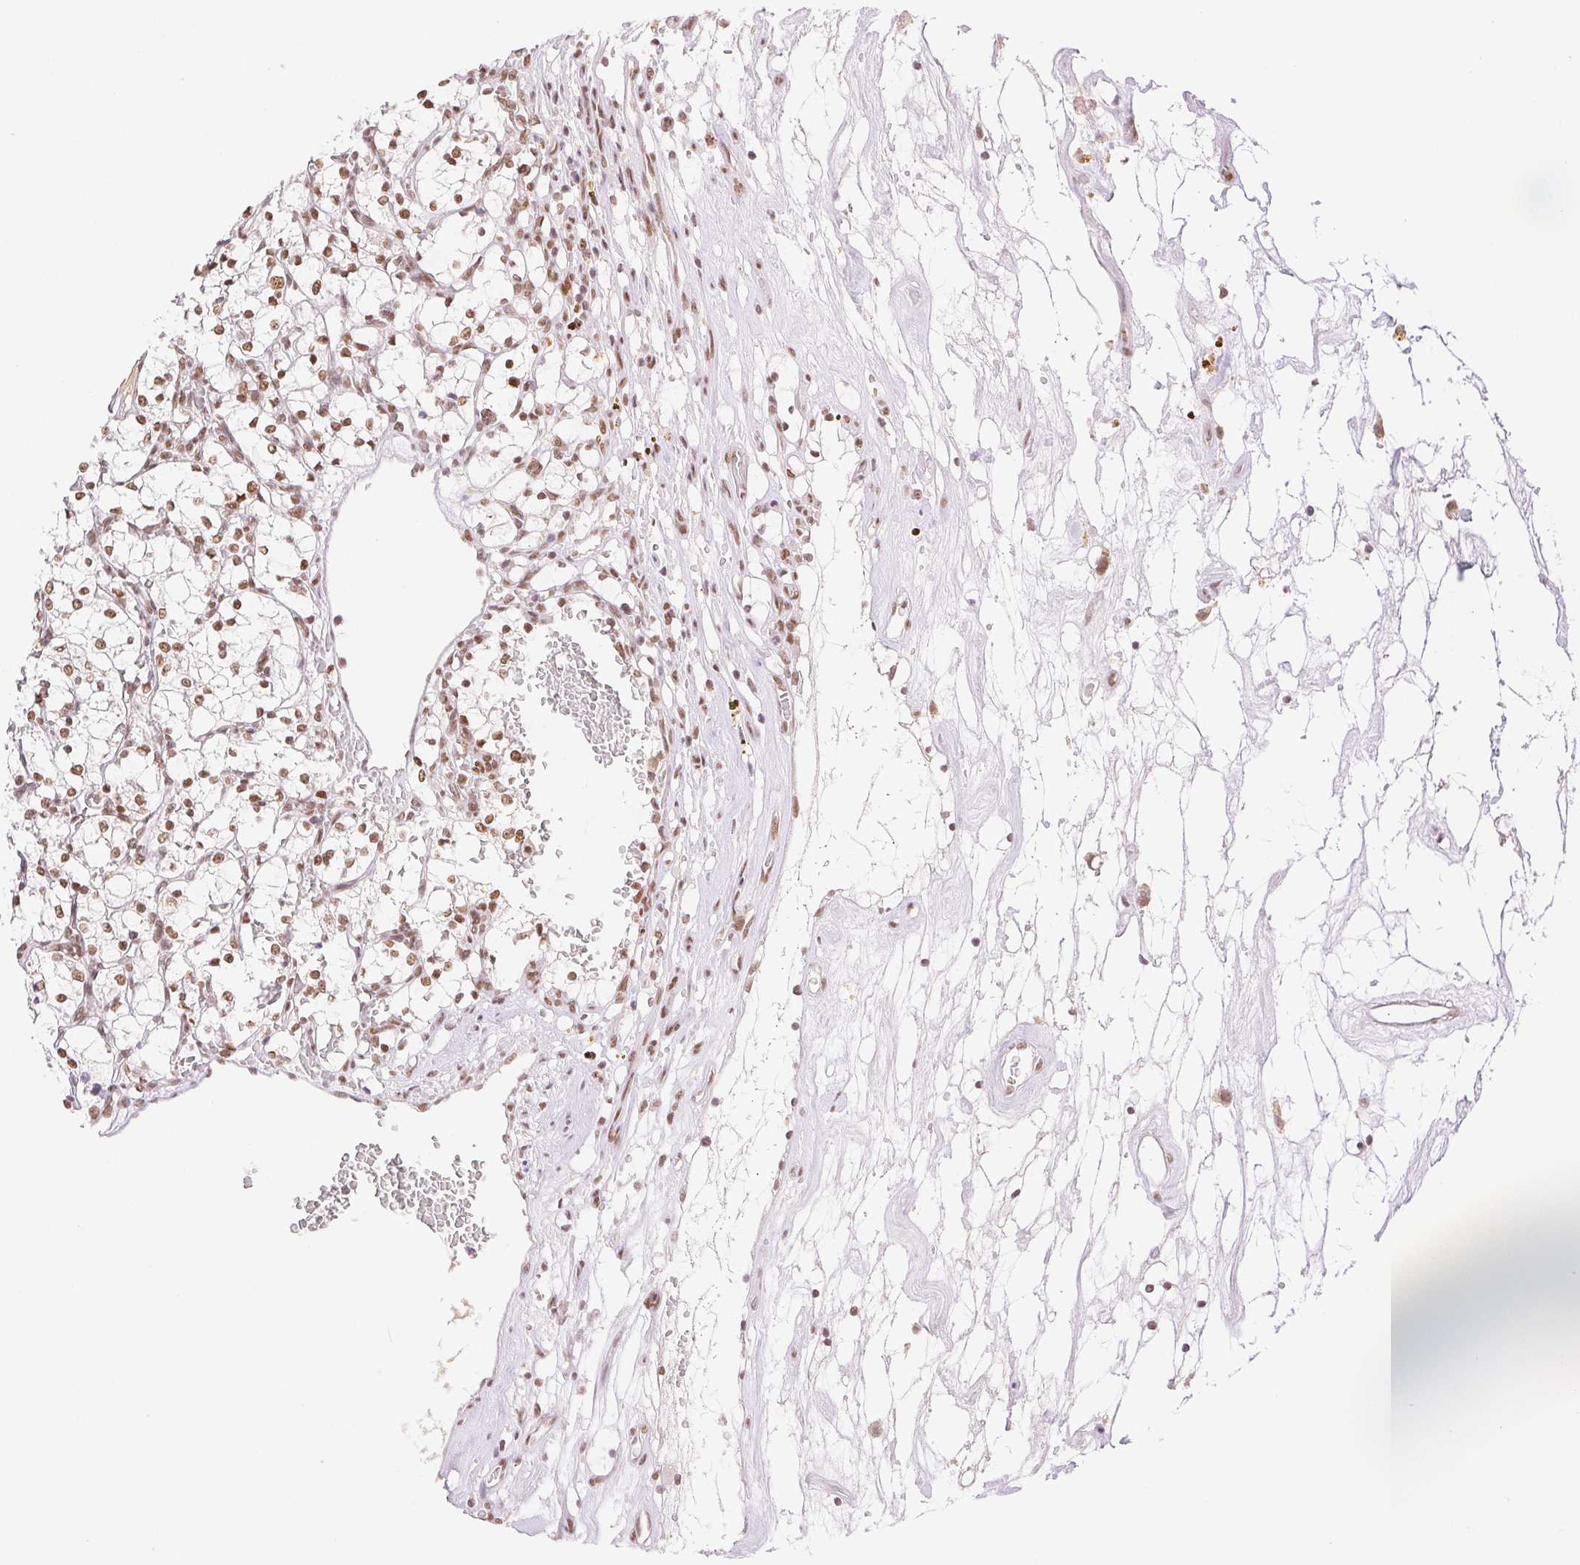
{"staining": {"intensity": "moderate", "quantity": ">75%", "location": "nuclear"}, "tissue": "renal cancer", "cell_type": "Tumor cells", "image_type": "cancer", "snomed": [{"axis": "morphology", "description": "Adenocarcinoma, NOS"}, {"axis": "topography", "description": "Kidney"}], "caption": "The histopathology image shows a brown stain indicating the presence of a protein in the nuclear of tumor cells in renal cancer (adenocarcinoma).", "gene": "H2AZ2", "patient": {"sex": "female", "age": 69}}